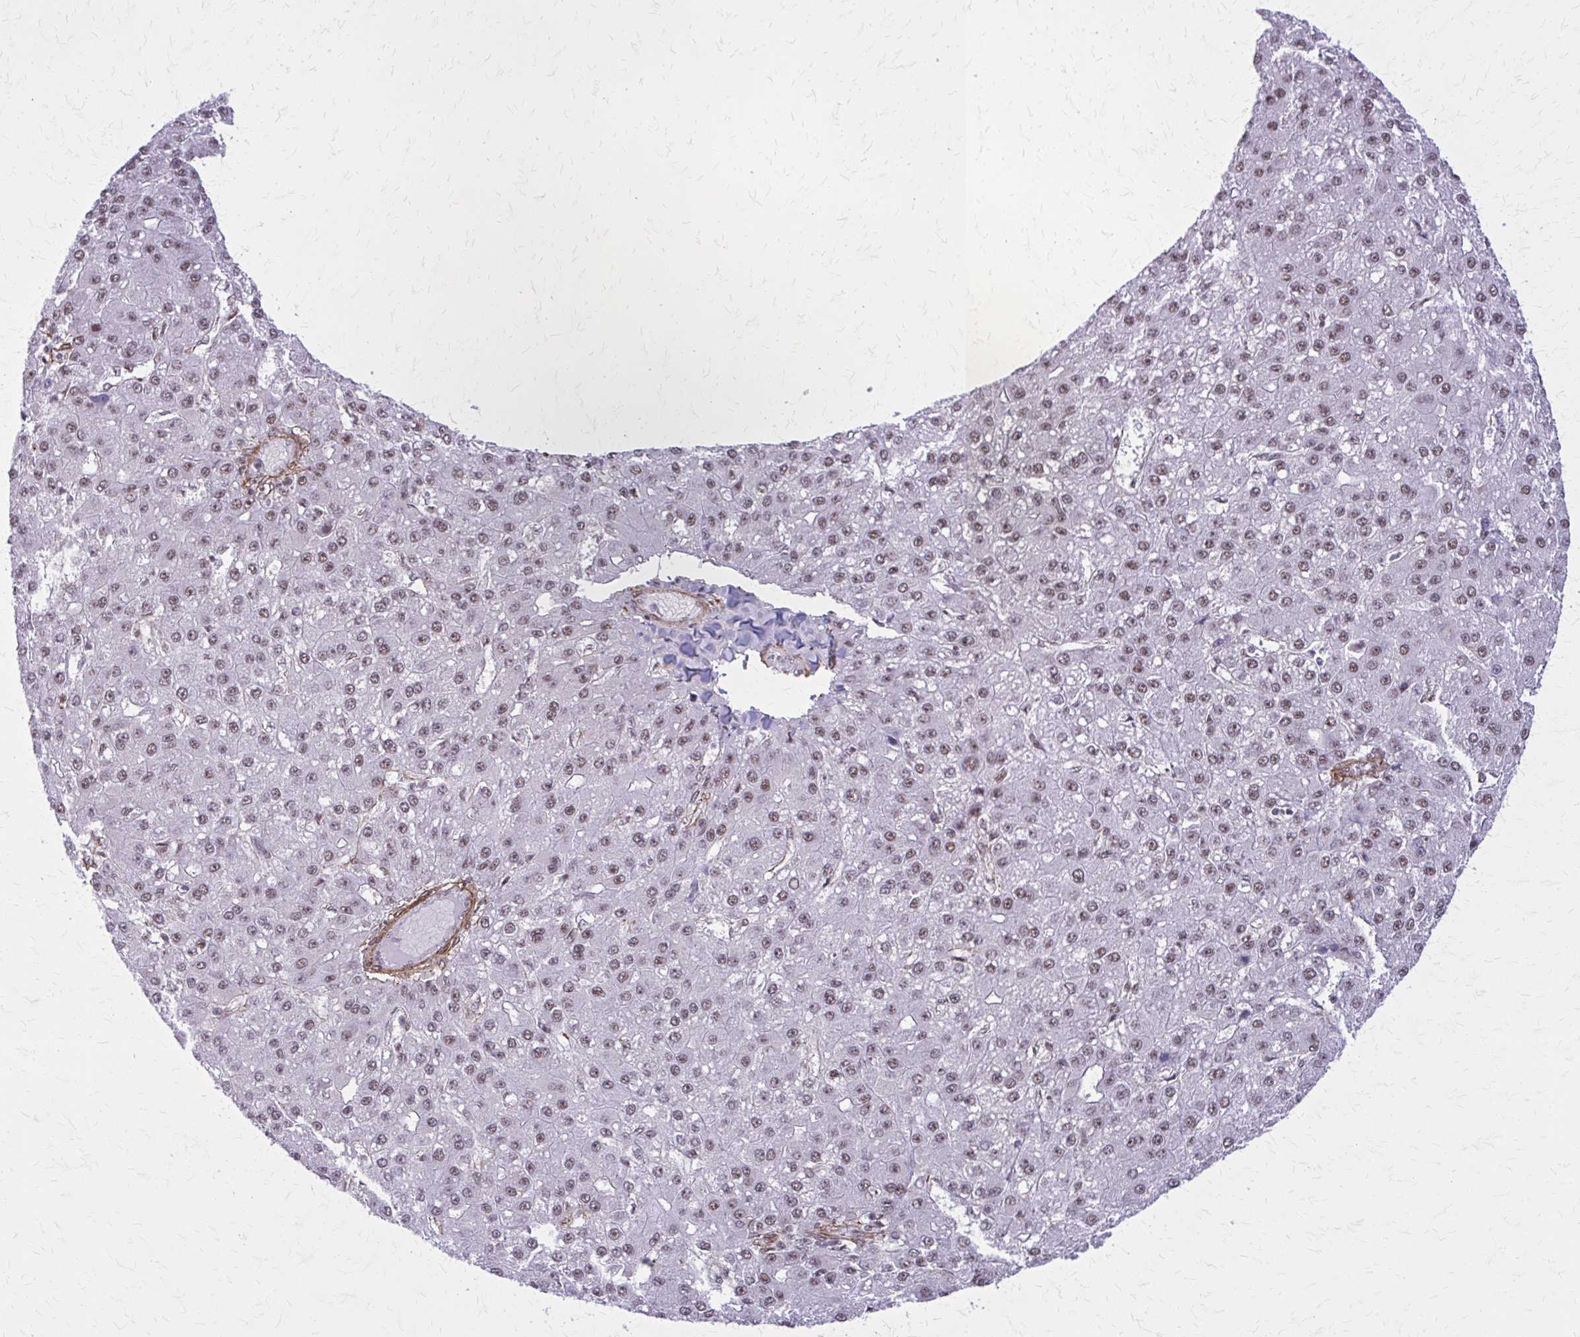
{"staining": {"intensity": "weak", "quantity": ">75%", "location": "nuclear"}, "tissue": "liver cancer", "cell_type": "Tumor cells", "image_type": "cancer", "snomed": [{"axis": "morphology", "description": "Carcinoma, Hepatocellular, NOS"}, {"axis": "topography", "description": "Liver"}], "caption": "High-power microscopy captured an immunohistochemistry (IHC) image of liver hepatocellular carcinoma, revealing weak nuclear expression in approximately >75% of tumor cells.", "gene": "NRBF2", "patient": {"sex": "male", "age": 67}}